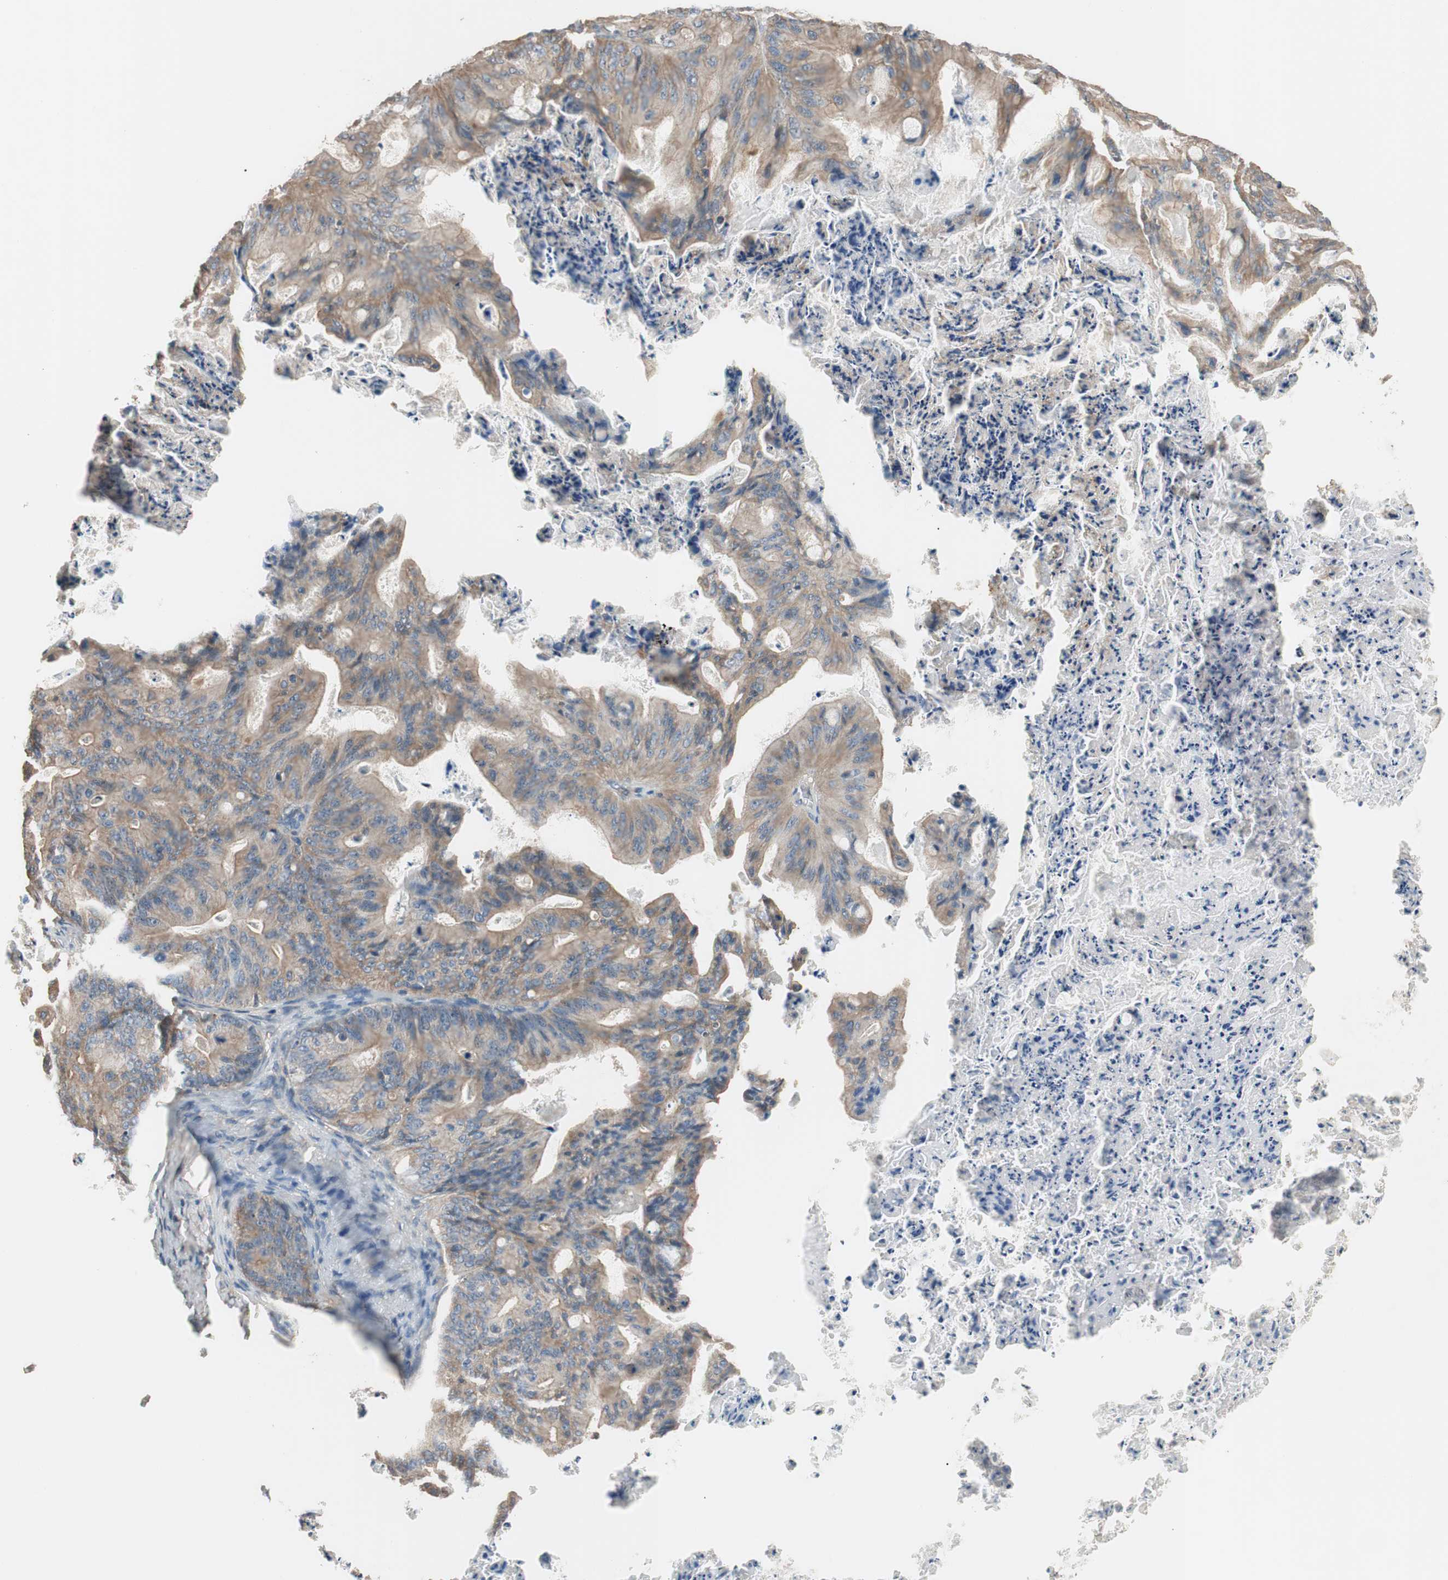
{"staining": {"intensity": "moderate", "quantity": ">75%", "location": "cytoplasmic/membranous"}, "tissue": "ovarian cancer", "cell_type": "Tumor cells", "image_type": "cancer", "snomed": [{"axis": "morphology", "description": "Cystadenocarcinoma, mucinous, NOS"}, {"axis": "topography", "description": "Ovary"}], "caption": "IHC (DAB) staining of mucinous cystadenocarcinoma (ovarian) exhibits moderate cytoplasmic/membranous protein staining in approximately >75% of tumor cells.", "gene": "CALML3", "patient": {"sex": "female", "age": 36}}